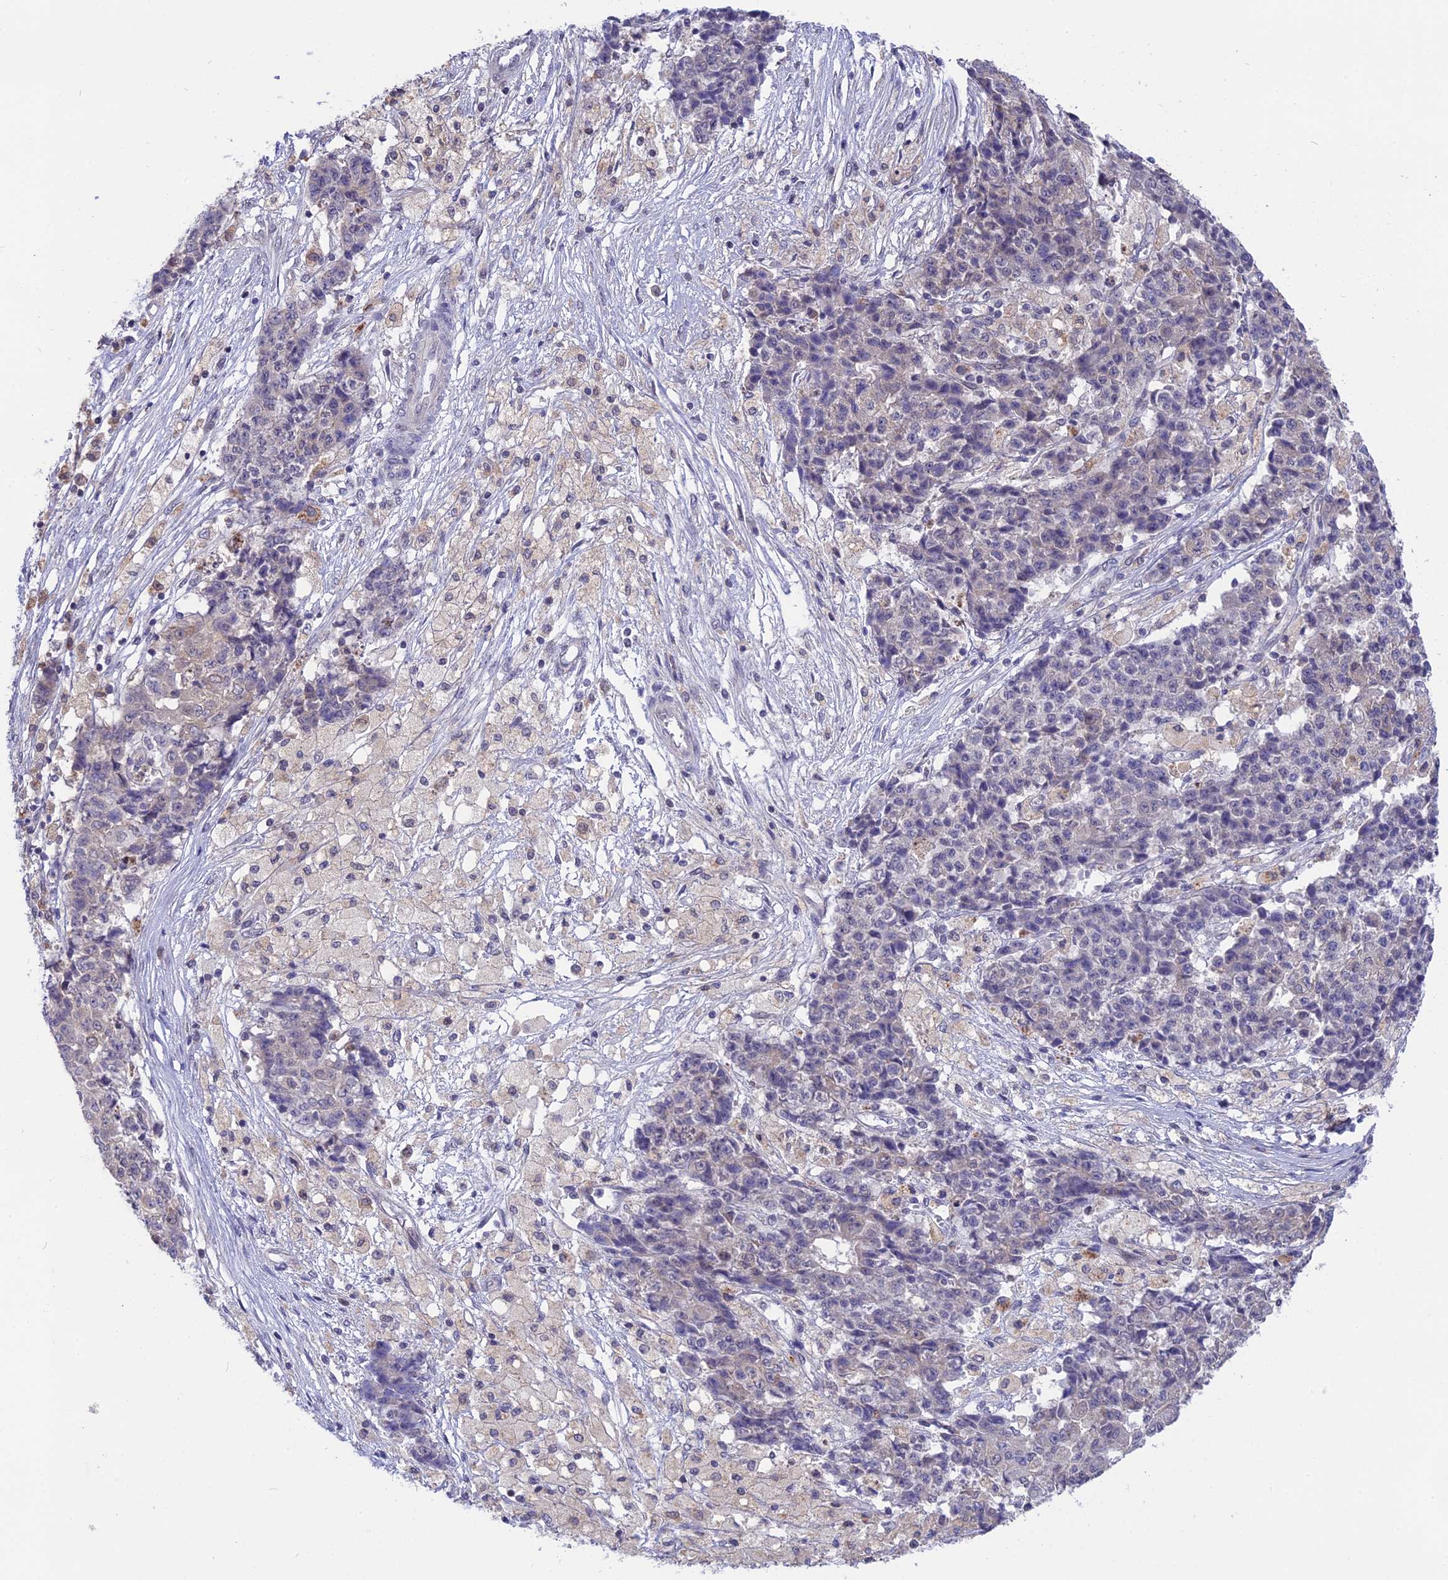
{"staining": {"intensity": "weak", "quantity": "<25%", "location": "cytoplasmic/membranous"}, "tissue": "ovarian cancer", "cell_type": "Tumor cells", "image_type": "cancer", "snomed": [{"axis": "morphology", "description": "Carcinoma, endometroid"}, {"axis": "topography", "description": "Ovary"}], "caption": "Immunohistochemistry (IHC) photomicrograph of neoplastic tissue: human endometroid carcinoma (ovarian) stained with DAB (3,3'-diaminobenzidine) shows no significant protein staining in tumor cells. Nuclei are stained in blue.", "gene": "KCTD14", "patient": {"sex": "female", "age": 42}}